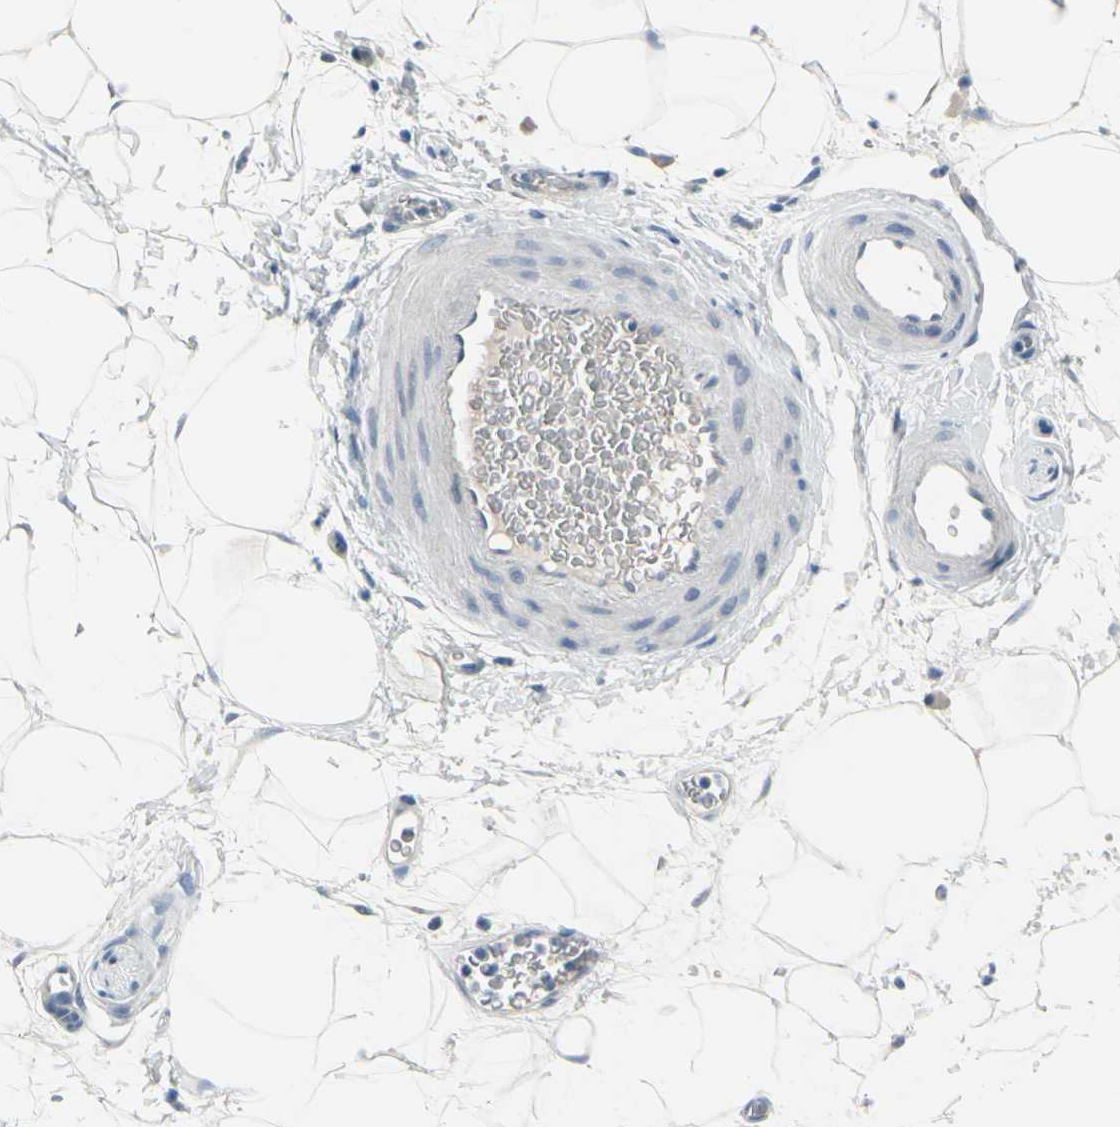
{"staining": {"intensity": "negative", "quantity": "none", "location": "none"}, "tissue": "adipose tissue", "cell_type": "Adipocytes", "image_type": "normal", "snomed": [{"axis": "morphology", "description": "Normal tissue, NOS"}, {"axis": "topography", "description": "Soft tissue"}], "caption": "Human adipose tissue stained for a protein using immunohistochemistry shows no expression in adipocytes.", "gene": "PGR", "patient": {"sex": "male", "age": 72}}